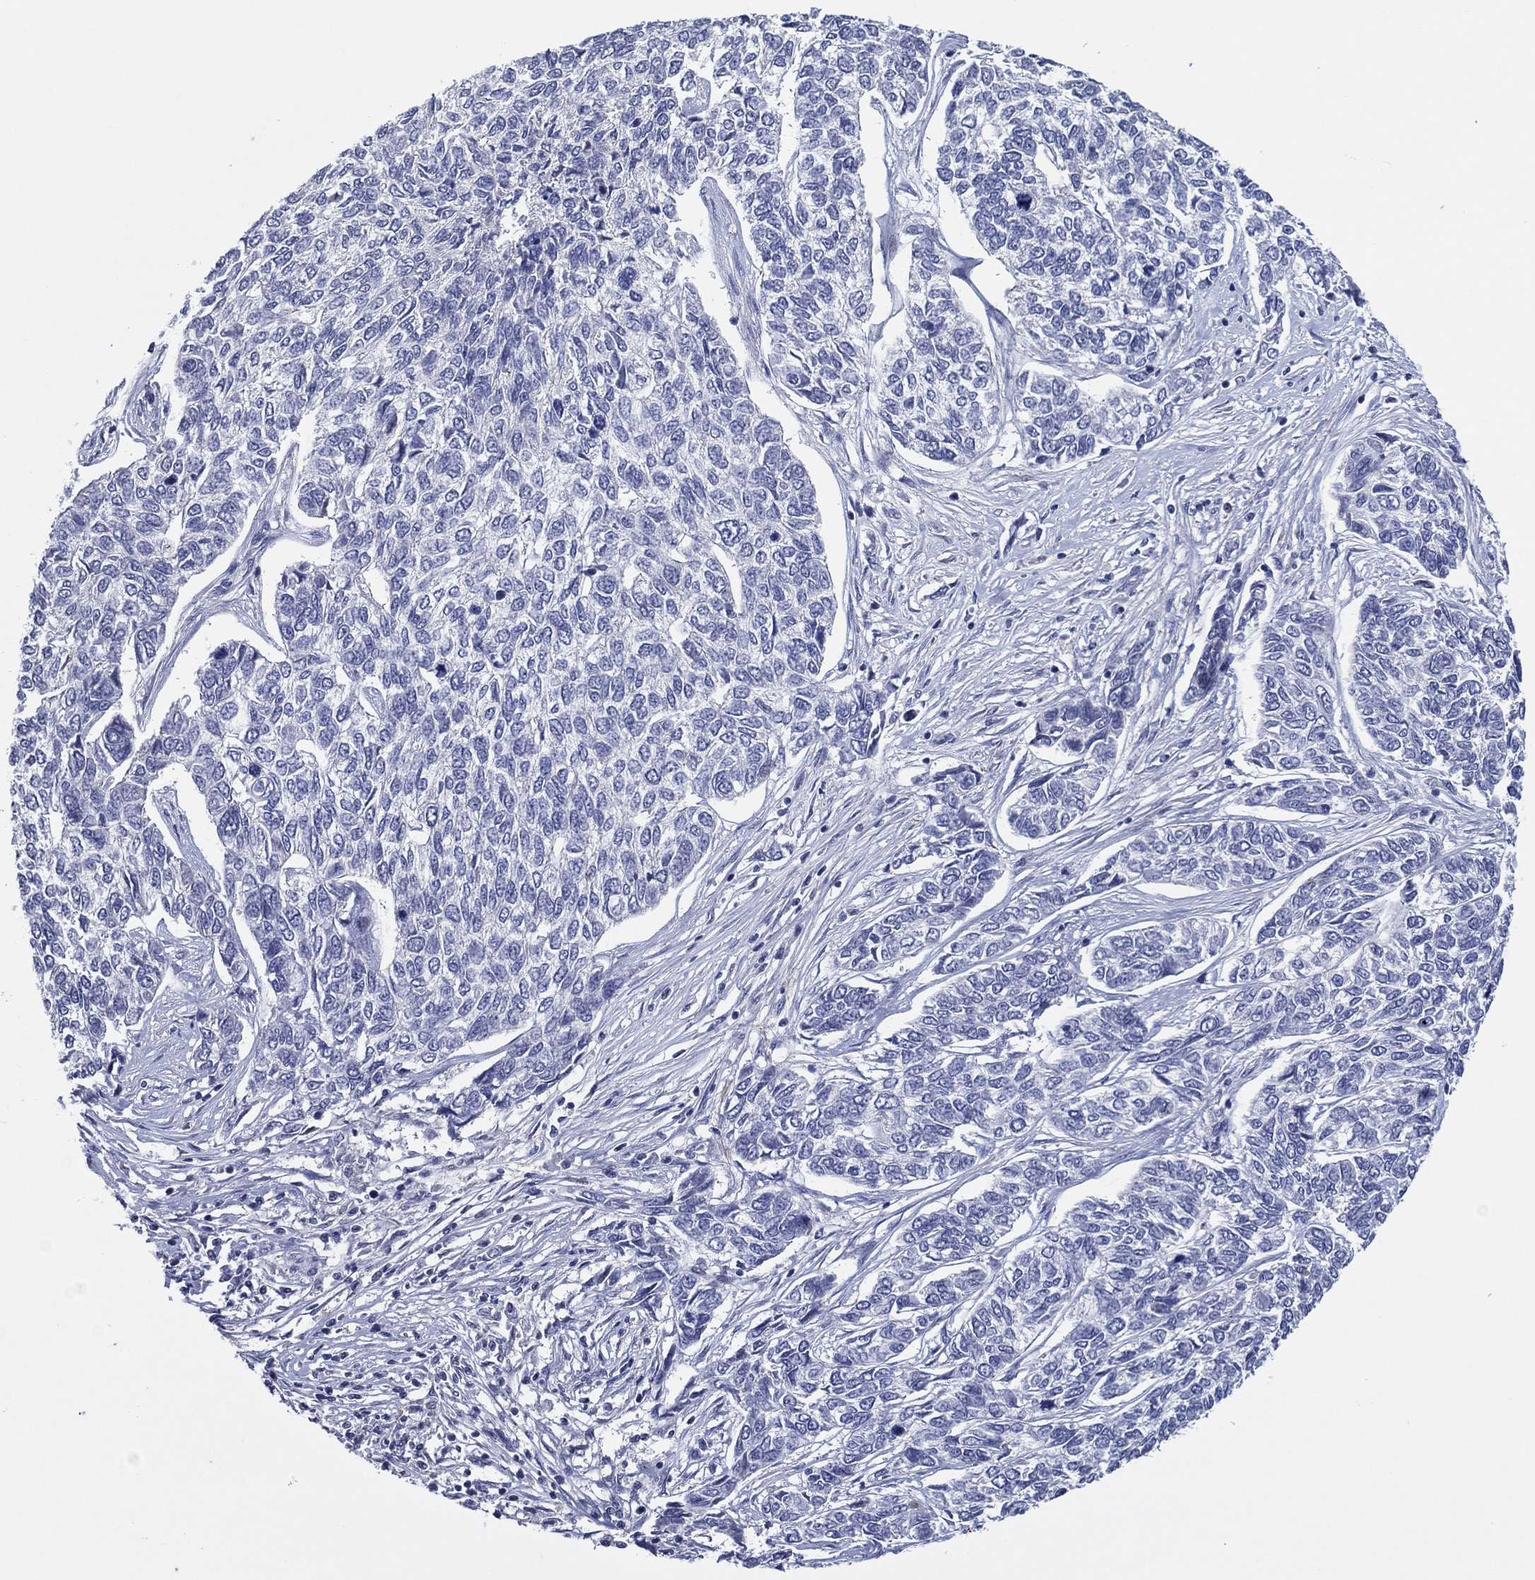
{"staining": {"intensity": "negative", "quantity": "none", "location": "none"}, "tissue": "skin cancer", "cell_type": "Tumor cells", "image_type": "cancer", "snomed": [{"axis": "morphology", "description": "Basal cell carcinoma"}, {"axis": "topography", "description": "Skin"}], "caption": "Protein analysis of skin cancer demonstrates no significant positivity in tumor cells.", "gene": "TRIM31", "patient": {"sex": "female", "age": 65}}